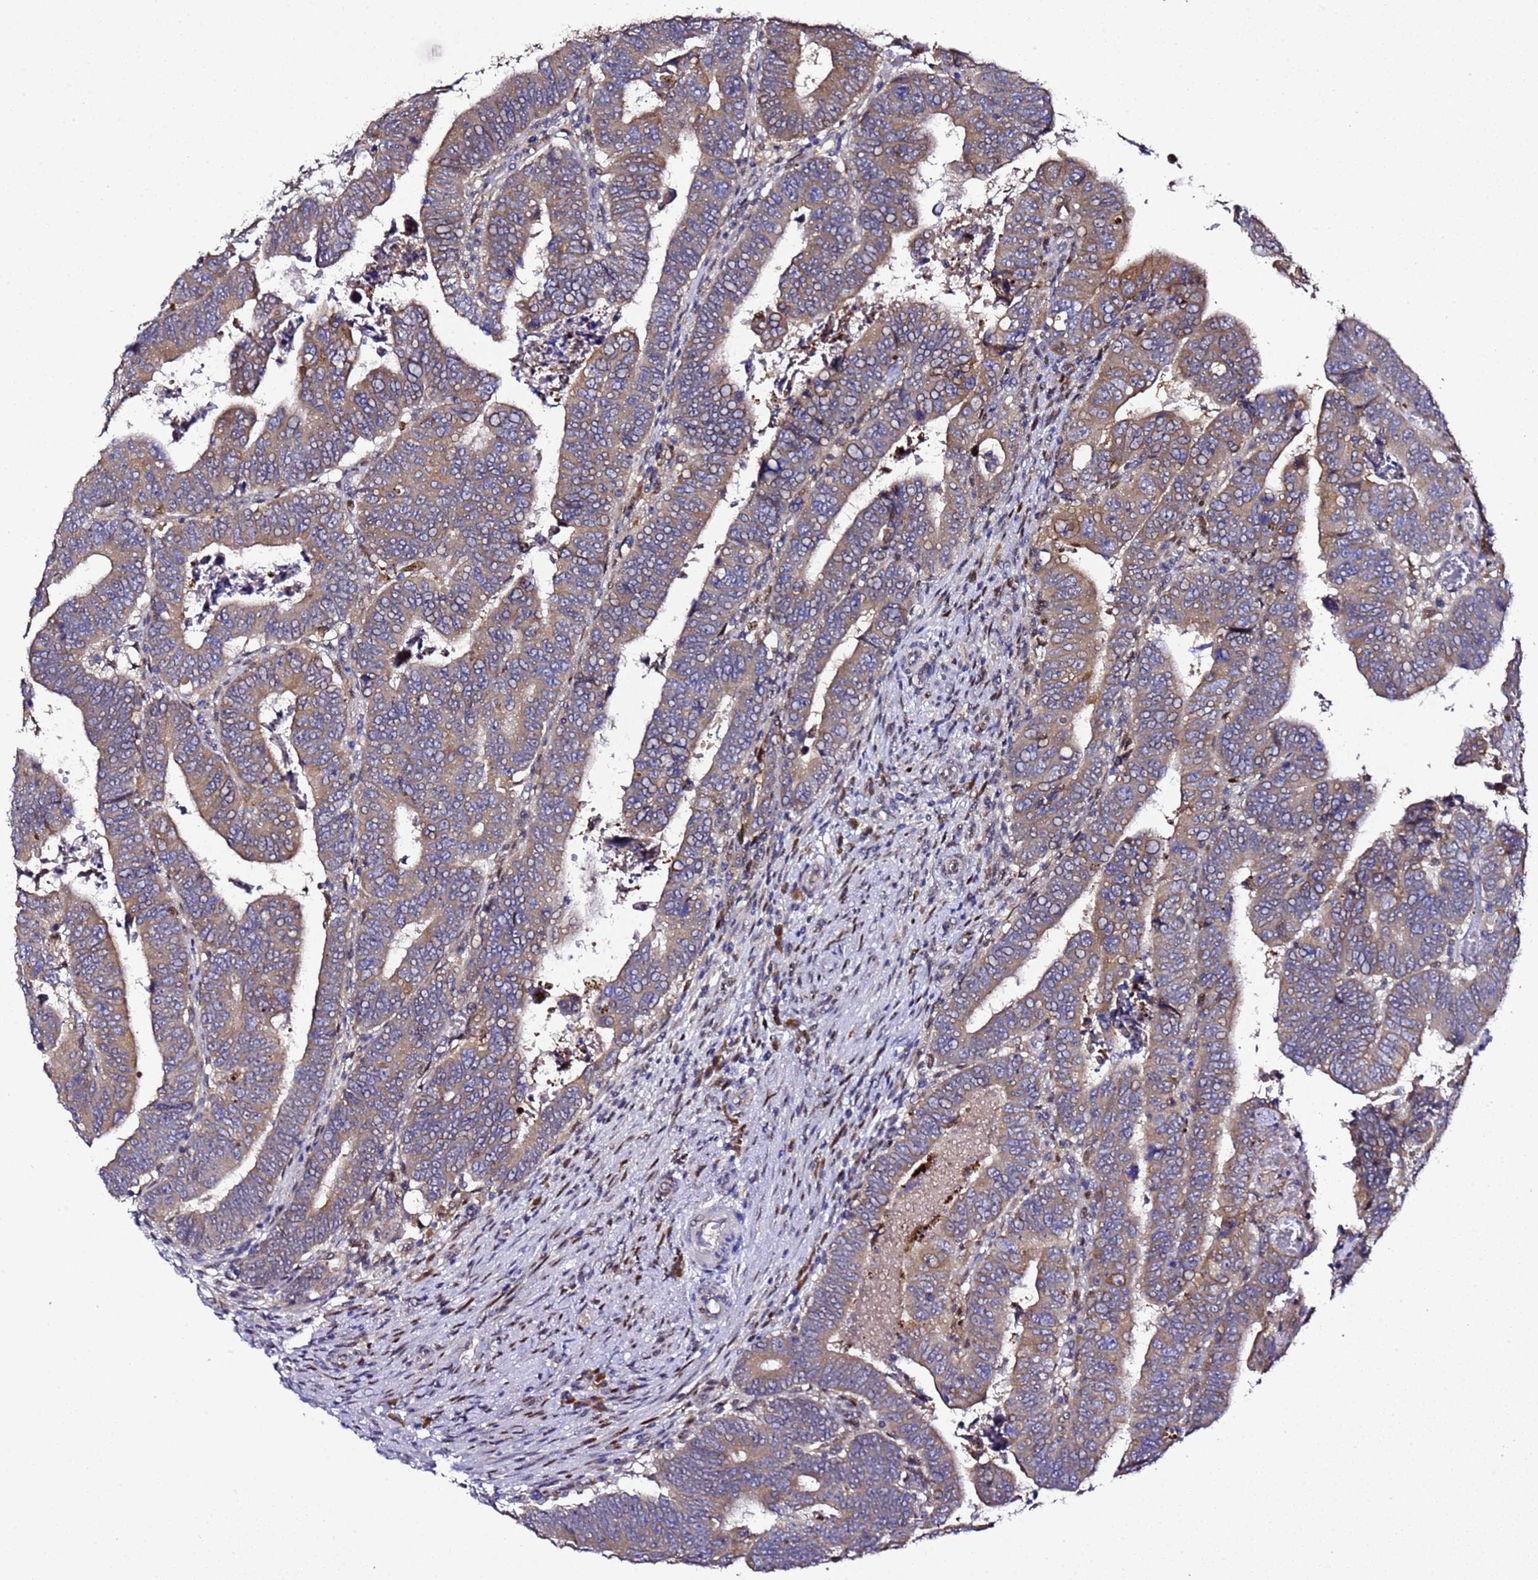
{"staining": {"intensity": "weak", "quantity": ">75%", "location": "cytoplasmic/membranous"}, "tissue": "colorectal cancer", "cell_type": "Tumor cells", "image_type": "cancer", "snomed": [{"axis": "morphology", "description": "Normal tissue, NOS"}, {"axis": "morphology", "description": "Adenocarcinoma, NOS"}, {"axis": "topography", "description": "Rectum"}], "caption": "A high-resolution micrograph shows IHC staining of adenocarcinoma (colorectal), which shows weak cytoplasmic/membranous positivity in about >75% of tumor cells.", "gene": "ALG3", "patient": {"sex": "female", "age": 65}}